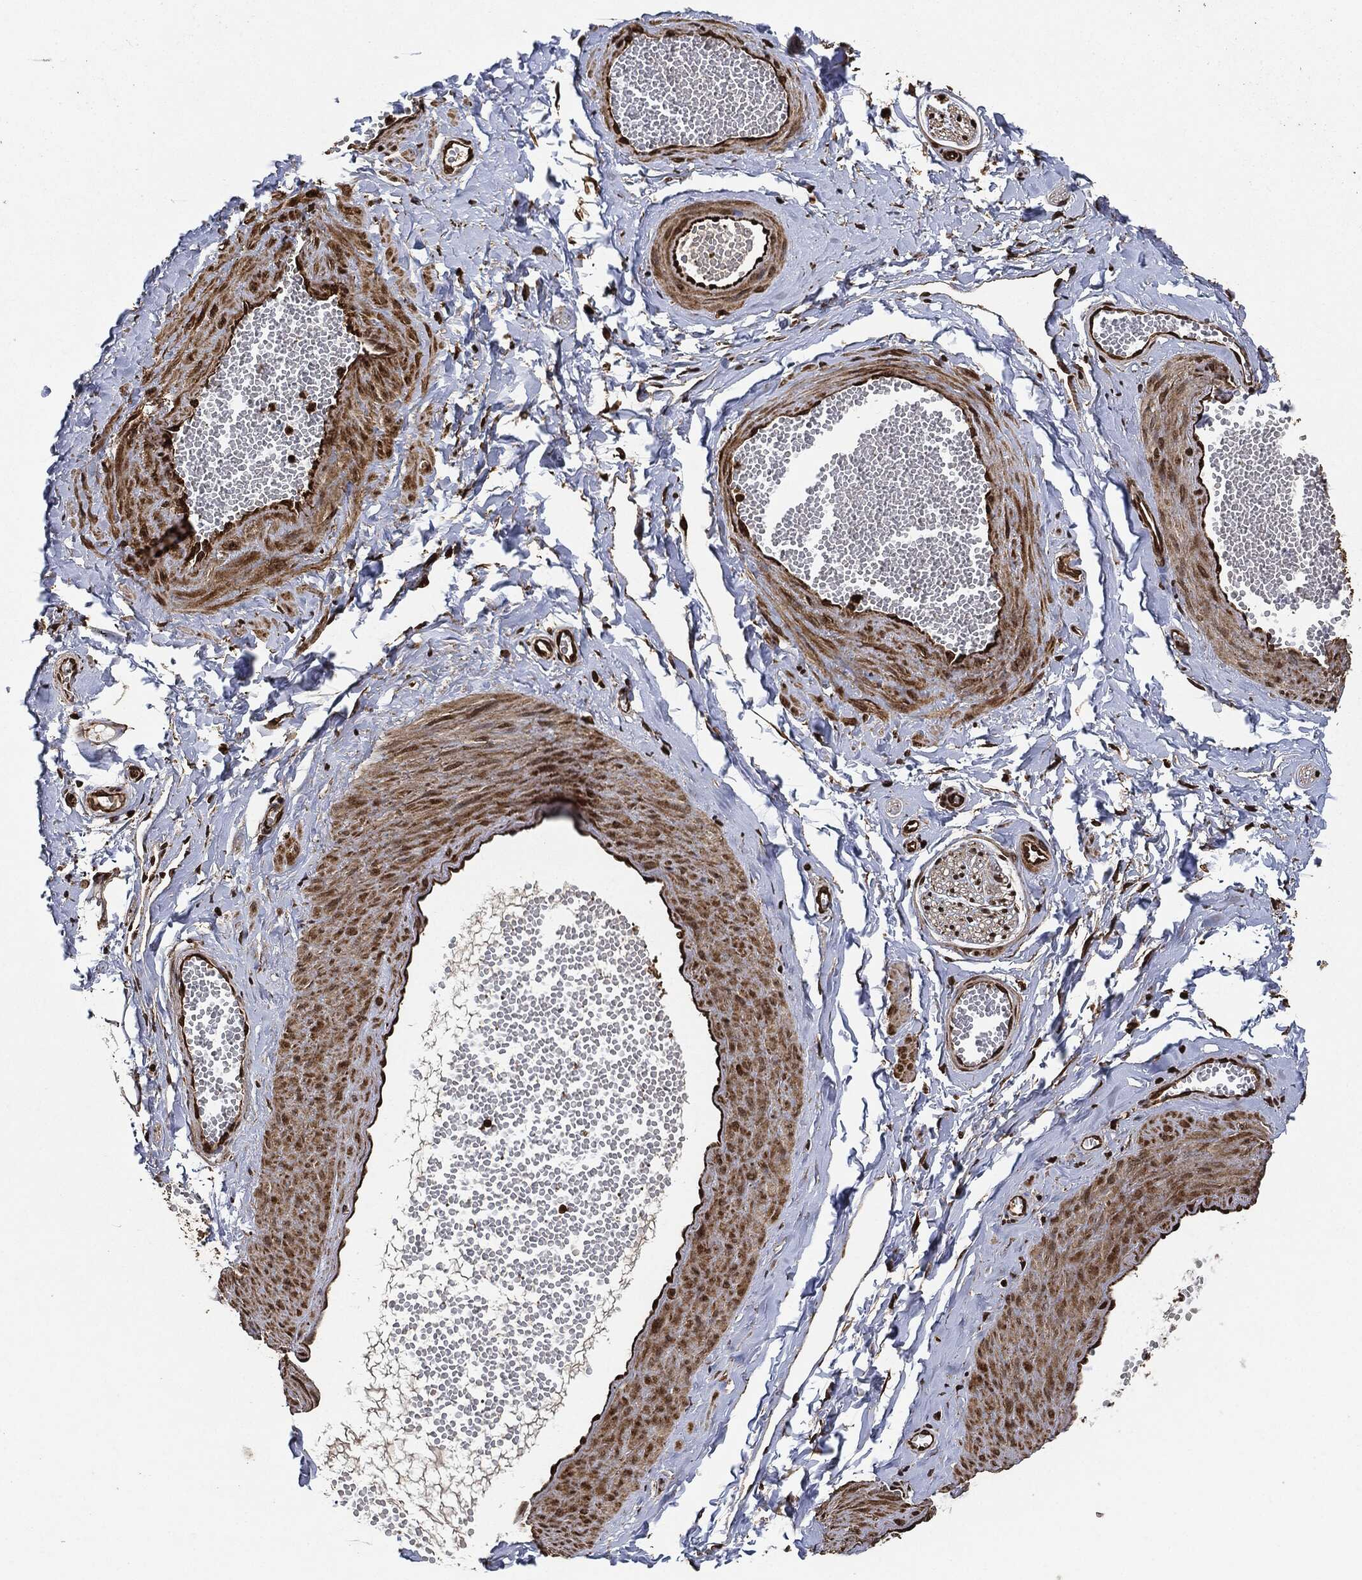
{"staining": {"intensity": "moderate", "quantity": "25%-75%", "location": "nuclear"}, "tissue": "adipose tissue", "cell_type": "Adipocytes", "image_type": "normal", "snomed": [{"axis": "morphology", "description": "Normal tissue, NOS"}, {"axis": "topography", "description": "Smooth muscle"}, {"axis": "topography", "description": "Peripheral nerve tissue"}], "caption": "Immunohistochemistry of unremarkable human adipose tissue exhibits medium levels of moderate nuclear expression in about 25%-75% of adipocytes. The protein of interest is shown in brown color, while the nuclei are stained blue.", "gene": "PDK1", "patient": {"sex": "male", "age": 22}}